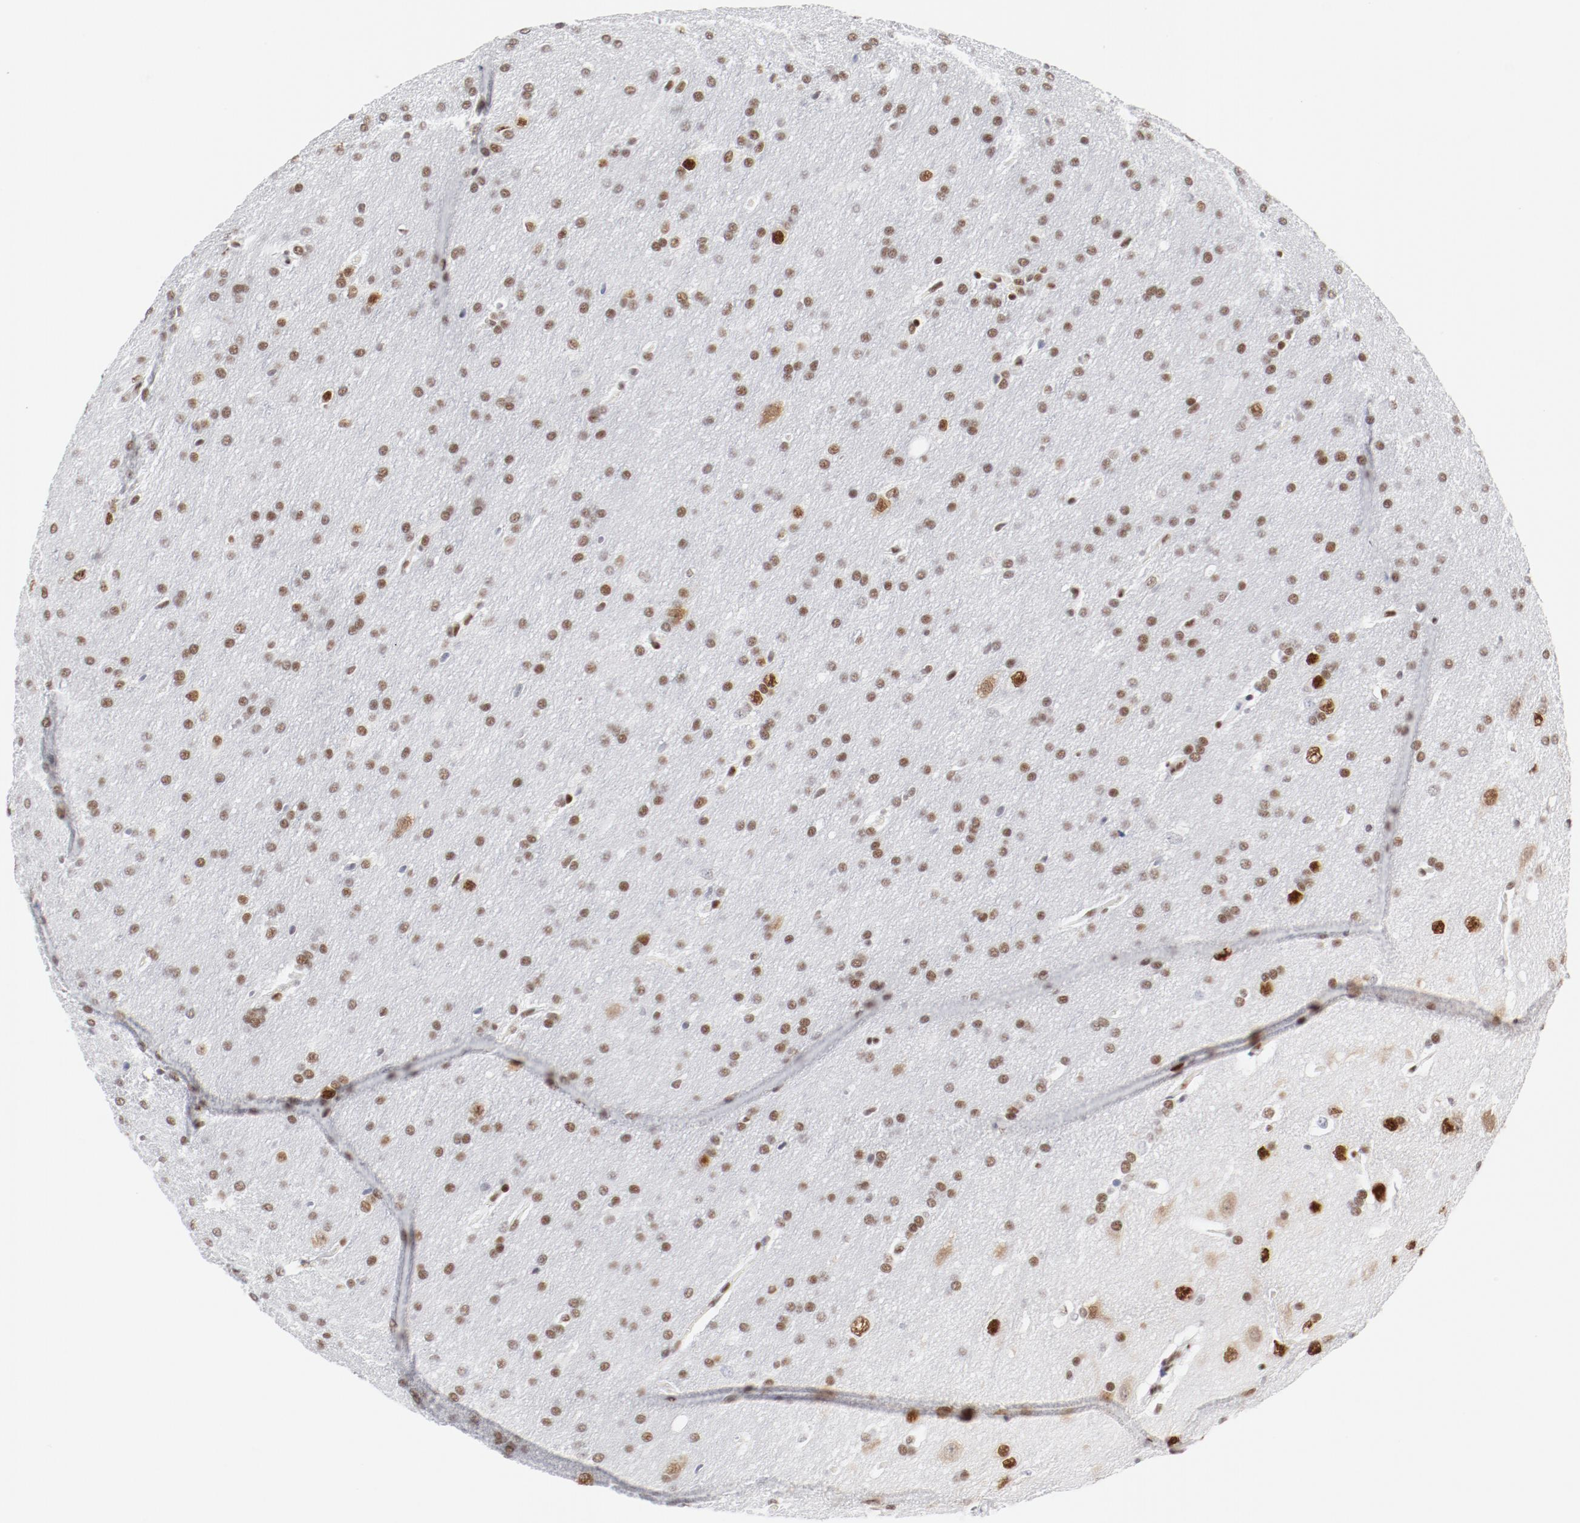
{"staining": {"intensity": "moderate", "quantity": ">75%", "location": "nuclear"}, "tissue": "glioma", "cell_type": "Tumor cells", "image_type": "cancer", "snomed": [{"axis": "morphology", "description": "Glioma, malignant, Low grade"}, {"axis": "topography", "description": "Brain"}], "caption": "A medium amount of moderate nuclear positivity is present in approximately >75% of tumor cells in malignant glioma (low-grade) tissue.", "gene": "ATF2", "patient": {"sex": "female", "age": 32}}